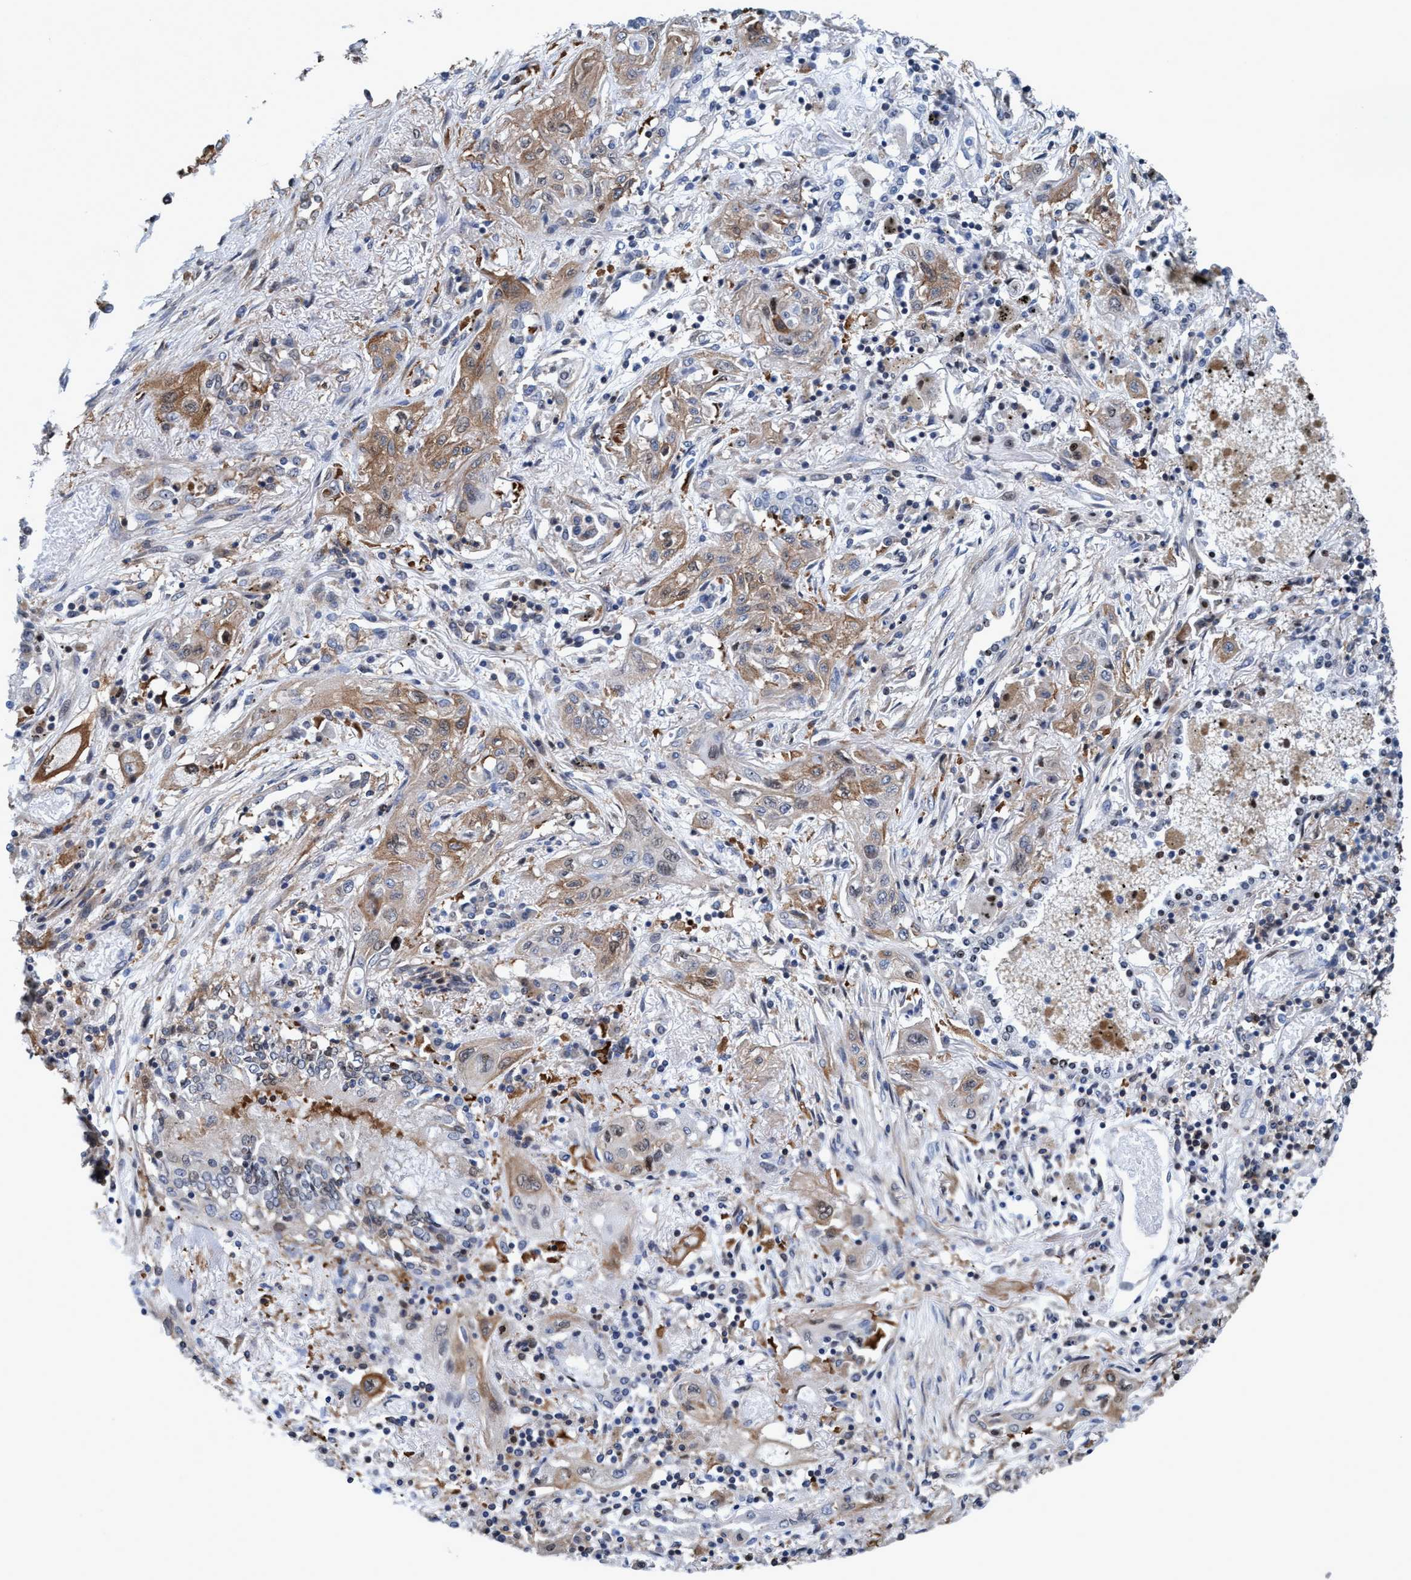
{"staining": {"intensity": "moderate", "quantity": ">75%", "location": "cytoplasmic/membranous"}, "tissue": "lung cancer", "cell_type": "Tumor cells", "image_type": "cancer", "snomed": [{"axis": "morphology", "description": "Squamous cell carcinoma, NOS"}, {"axis": "topography", "description": "Lung"}], "caption": "DAB (3,3'-diaminobenzidine) immunohistochemical staining of lung cancer reveals moderate cytoplasmic/membranous protein positivity in about >75% of tumor cells. The staining was performed using DAB, with brown indicating positive protein expression. Nuclei are stained blue with hematoxylin.", "gene": "NMT1", "patient": {"sex": "female", "age": 47}}